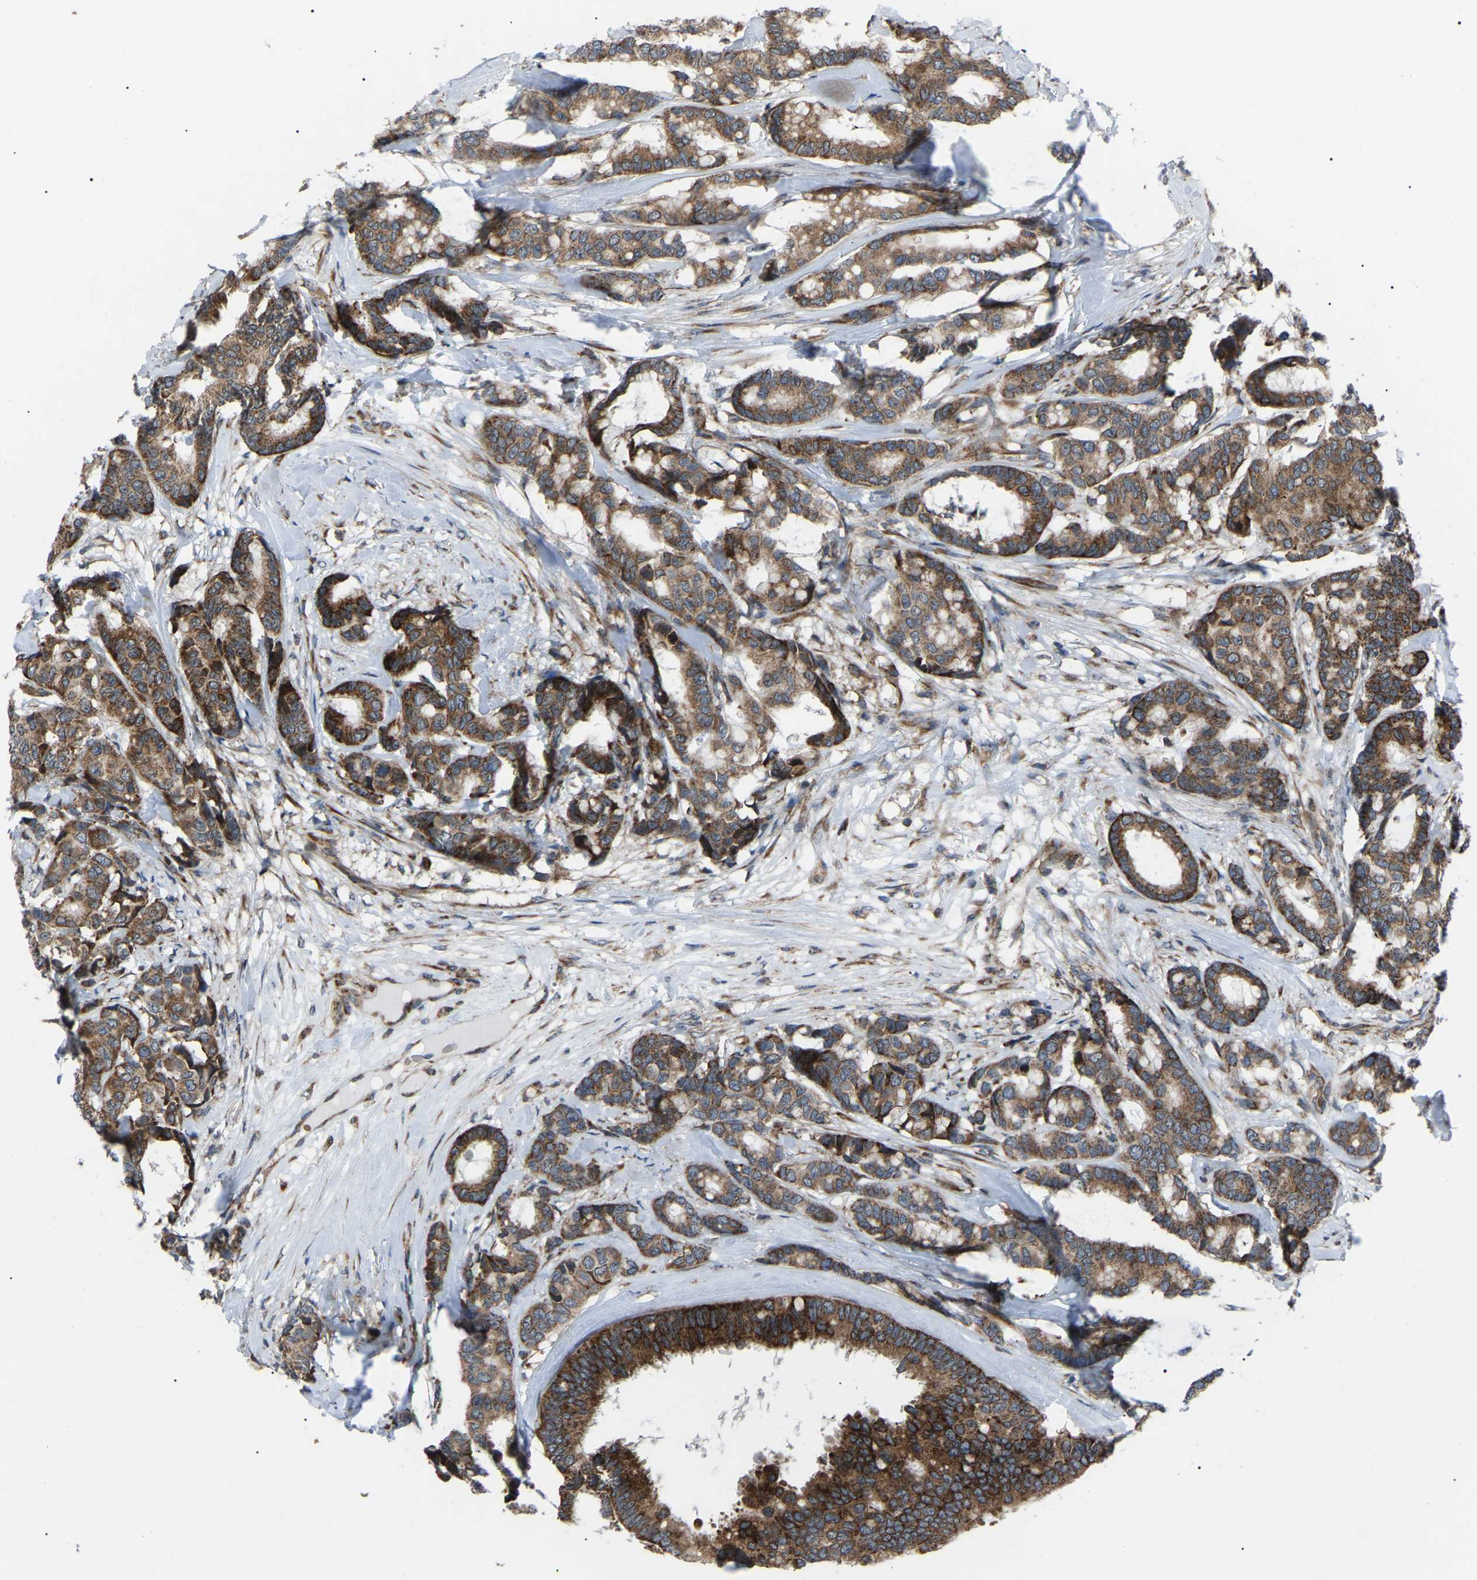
{"staining": {"intensity": "moderate", "quantity": ">75%", "location": "cytoplasmic/membranous"}, "tissue": "breast cancer", "cell_type": "Tumor cells", "image_type": "cancer", "snomed": [{"axis": "morphology", "description": "Duct carcinoma"}, {"axis": "topography", "description": "Breast"}], "caption": "Protein analysis of breast invasive ductal carcinoma tissue exhibits moderate cytoplasmic/membranous positivity in approximately >75% of tumor cells. The protein is stained brown, and the nuclei are stained in blue (DAB (3,3'-diaminobenzidine) IHC with brightfield microscopy, high magnification).", "gene": "AGO2", "patient": {"sex": "female", "age": 87}}